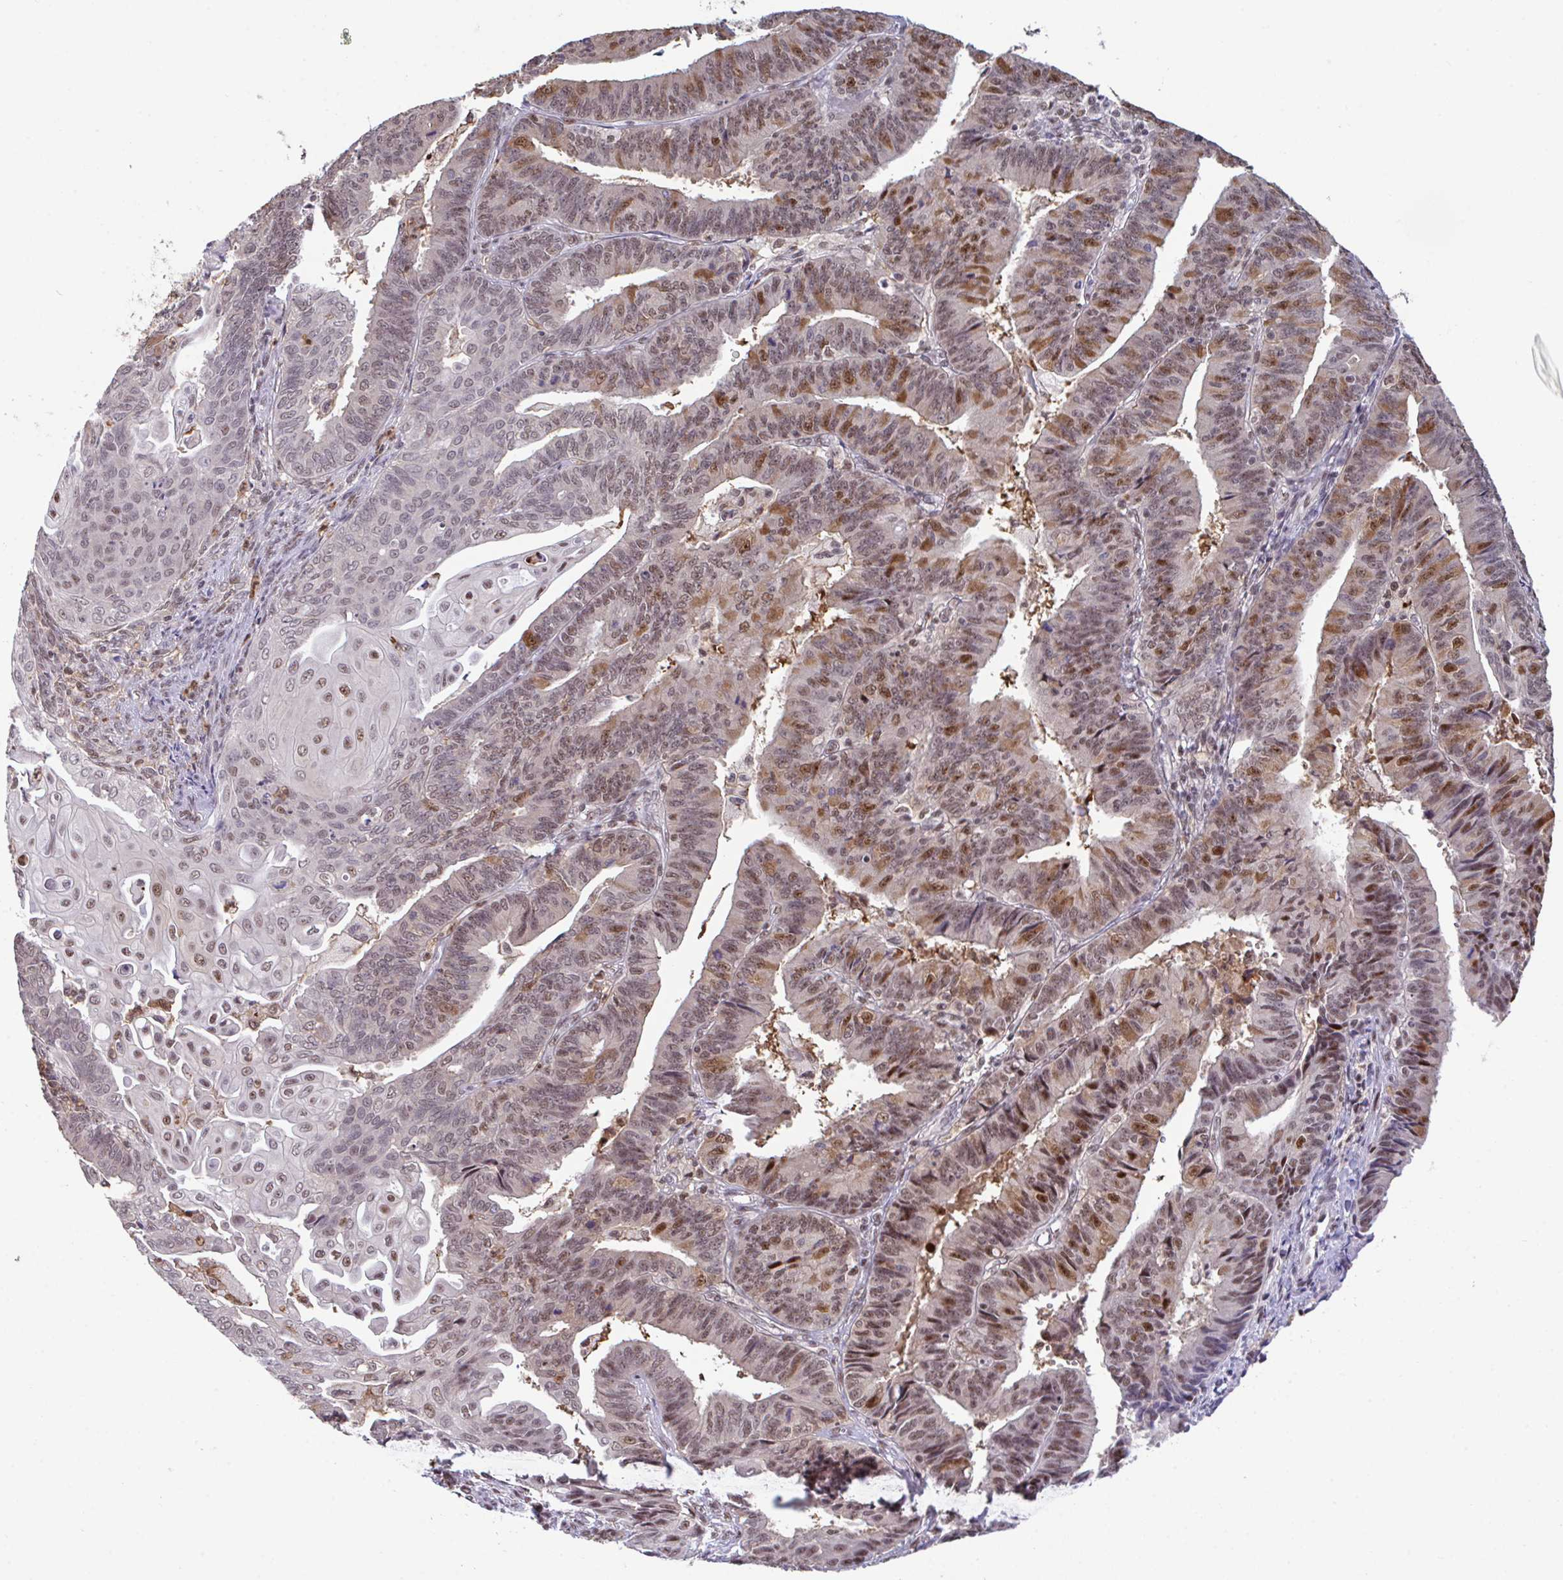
{"staining": {"intensity": "moderate", "quantity": "25%-75%", "location": "cytoplasmic/membranous,nuclear"}, "tissue": "endometrial cancer", "cell_type": "Tumor cells", "image_type": "cancer", "snomed": [{"axis": "morphology", "description": "Adenocarcinoma, NOS"}, {"axis": "topography", "description": "Endometrium"}], "caption": "Immunohistochemical staining of human endometrial cancer exhibits moderate cytoplasmic/membranous and nuclear protein expression in approximately 25%-75% of tumor cells.", "gene": "OR6K3", "patient": {"sex": "female", "age": 73}}